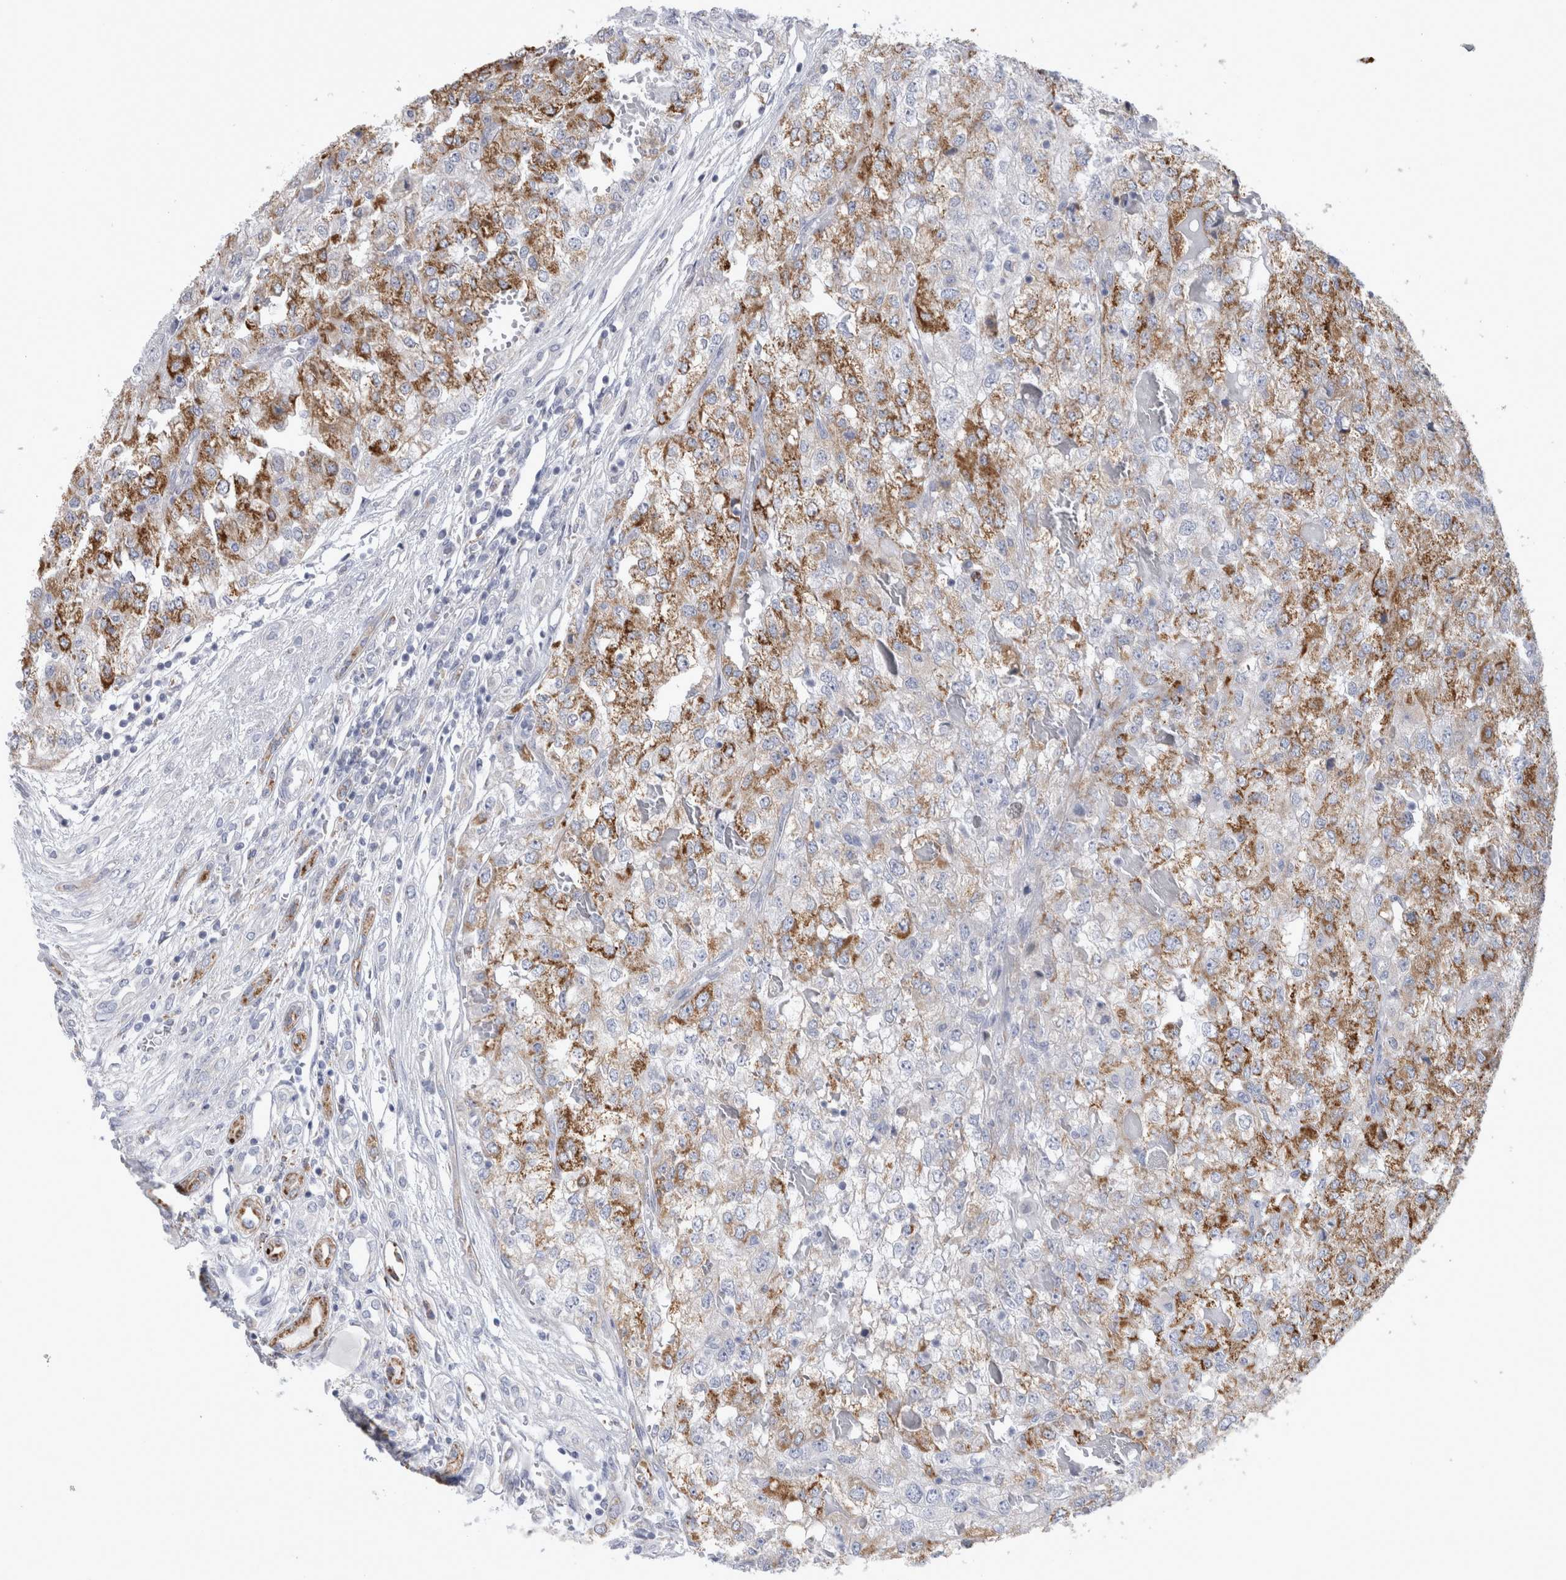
{"staining": {"intensity": "moderate", "quantity": ">75%", "location": "cytoplasmic/membranous"}, "tissue": "renal cancer", "cell_type": "Tumor cells", "image_type": "cancer", "snomed": [{"axis": "morphology", "description": "Adenocarcinoma, NOS"}, {"axis": "topography", "description": "Kidney"}], "caption": "Protein staining by IHC shows moderate cytoplasmic/membranous staining in approximately >75% of tumor cells in adenocarcinoma (renal).", "gene": "GATM", "patient": {"sex": "female", "age": 54}}